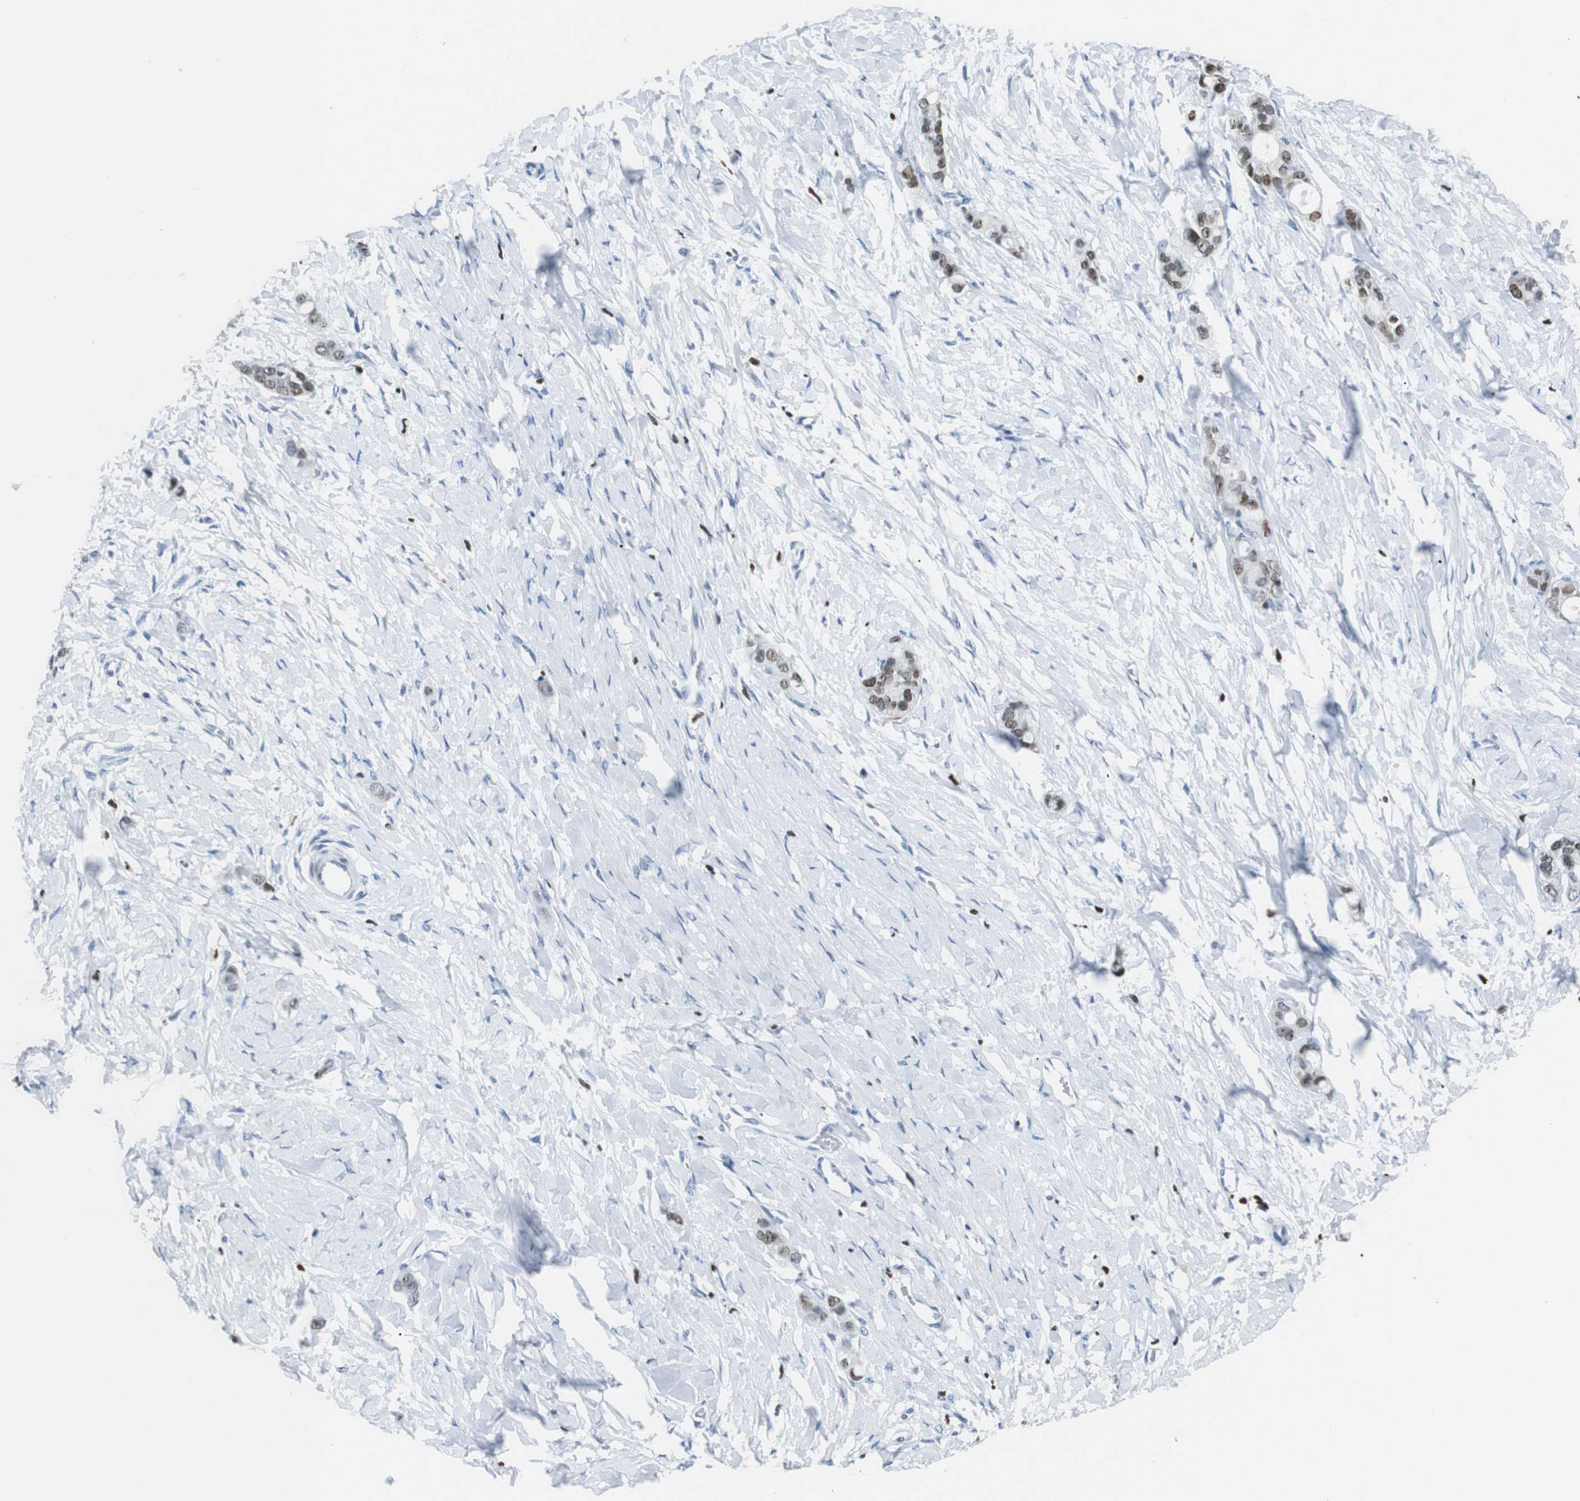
{"staining": {"intensity": "moderate", "quantity": ">75%", "location": "nuclear"}, "tissue": "stomach cancer", "cell_type": "Tumor cells", "image_type": "cancer", "snomed": [{"axis": "morphology", "description": "Adenocarcinoma, NOS"}, {"axis": "topography", "description": "Stomach"}], "caption": "High-power microscopy captured an immunohistochemistry (IHC) photomicrograph of adenocarcinoma (stomach), revealing moderate nuclear staining in approximately >75% of tumor cells.", "gene": "IRF8", "patient": {"sex": "female", "age": 75}}